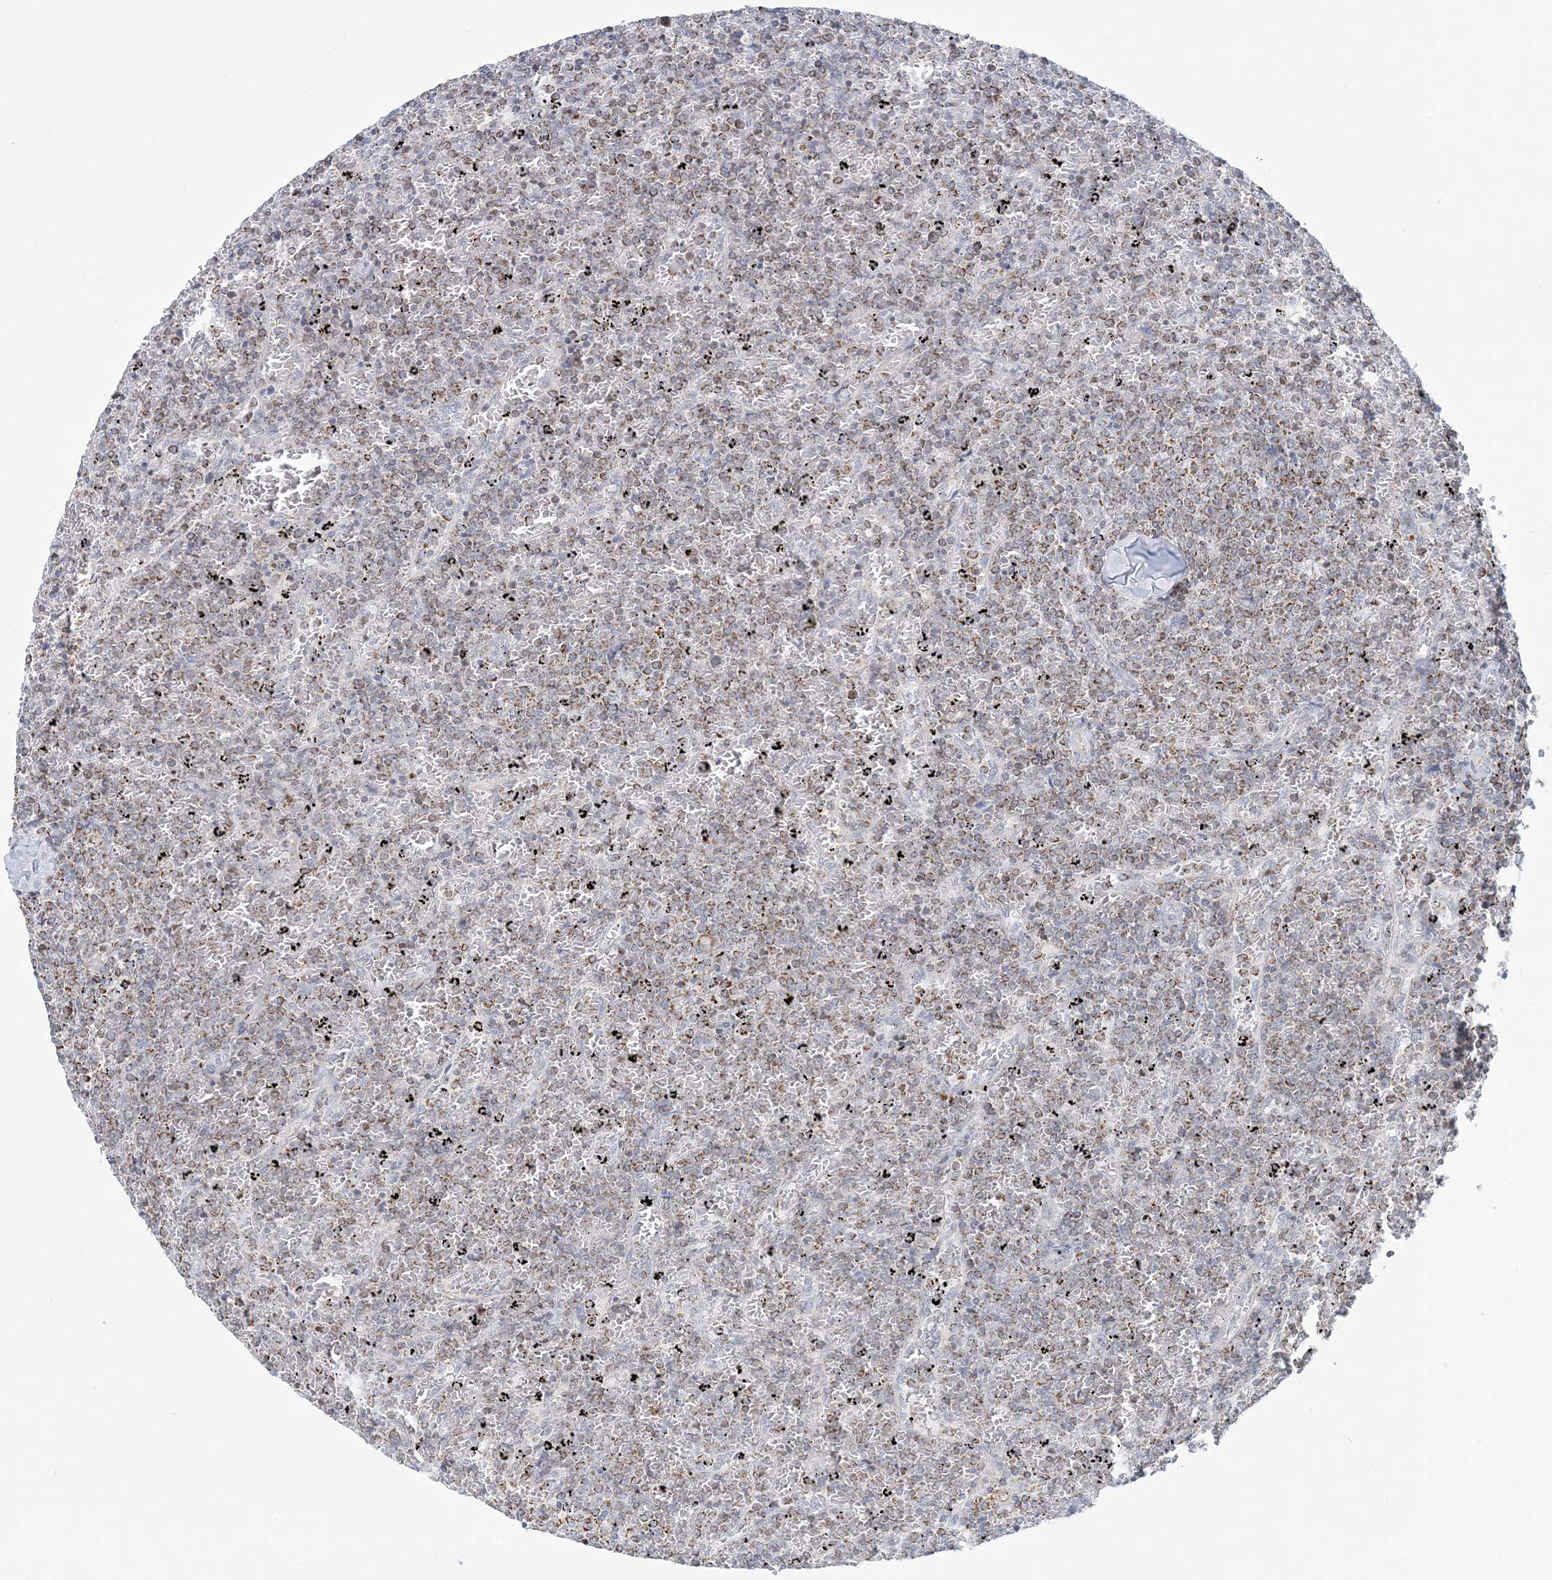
{"staining": {"intensity": "moderate", "quantity": ">75%", "location": "cytoplasmic/membranous"}, "tissue": "lymphoma", "cell_type": "Tumor cells", "image_type": "cancer", "snomed": [{"axis": "morphology", "description": "Malignant lymphoma, non-Hodgkin's type, Low grade"}, {"axis": "topography", "description": "Spleen"}], "caption": "DAB immunohistochemical staining of lymphoma exhibits moderate cytoplasmic/membranous protein staining in approximately >75% of tumor cells. Immunohistochemistry (ihc) stains the protein of interest in brown and the nuclei are stained blue.", "gene": "BDH1", "patient": {"sex": "female", "age": 77}}